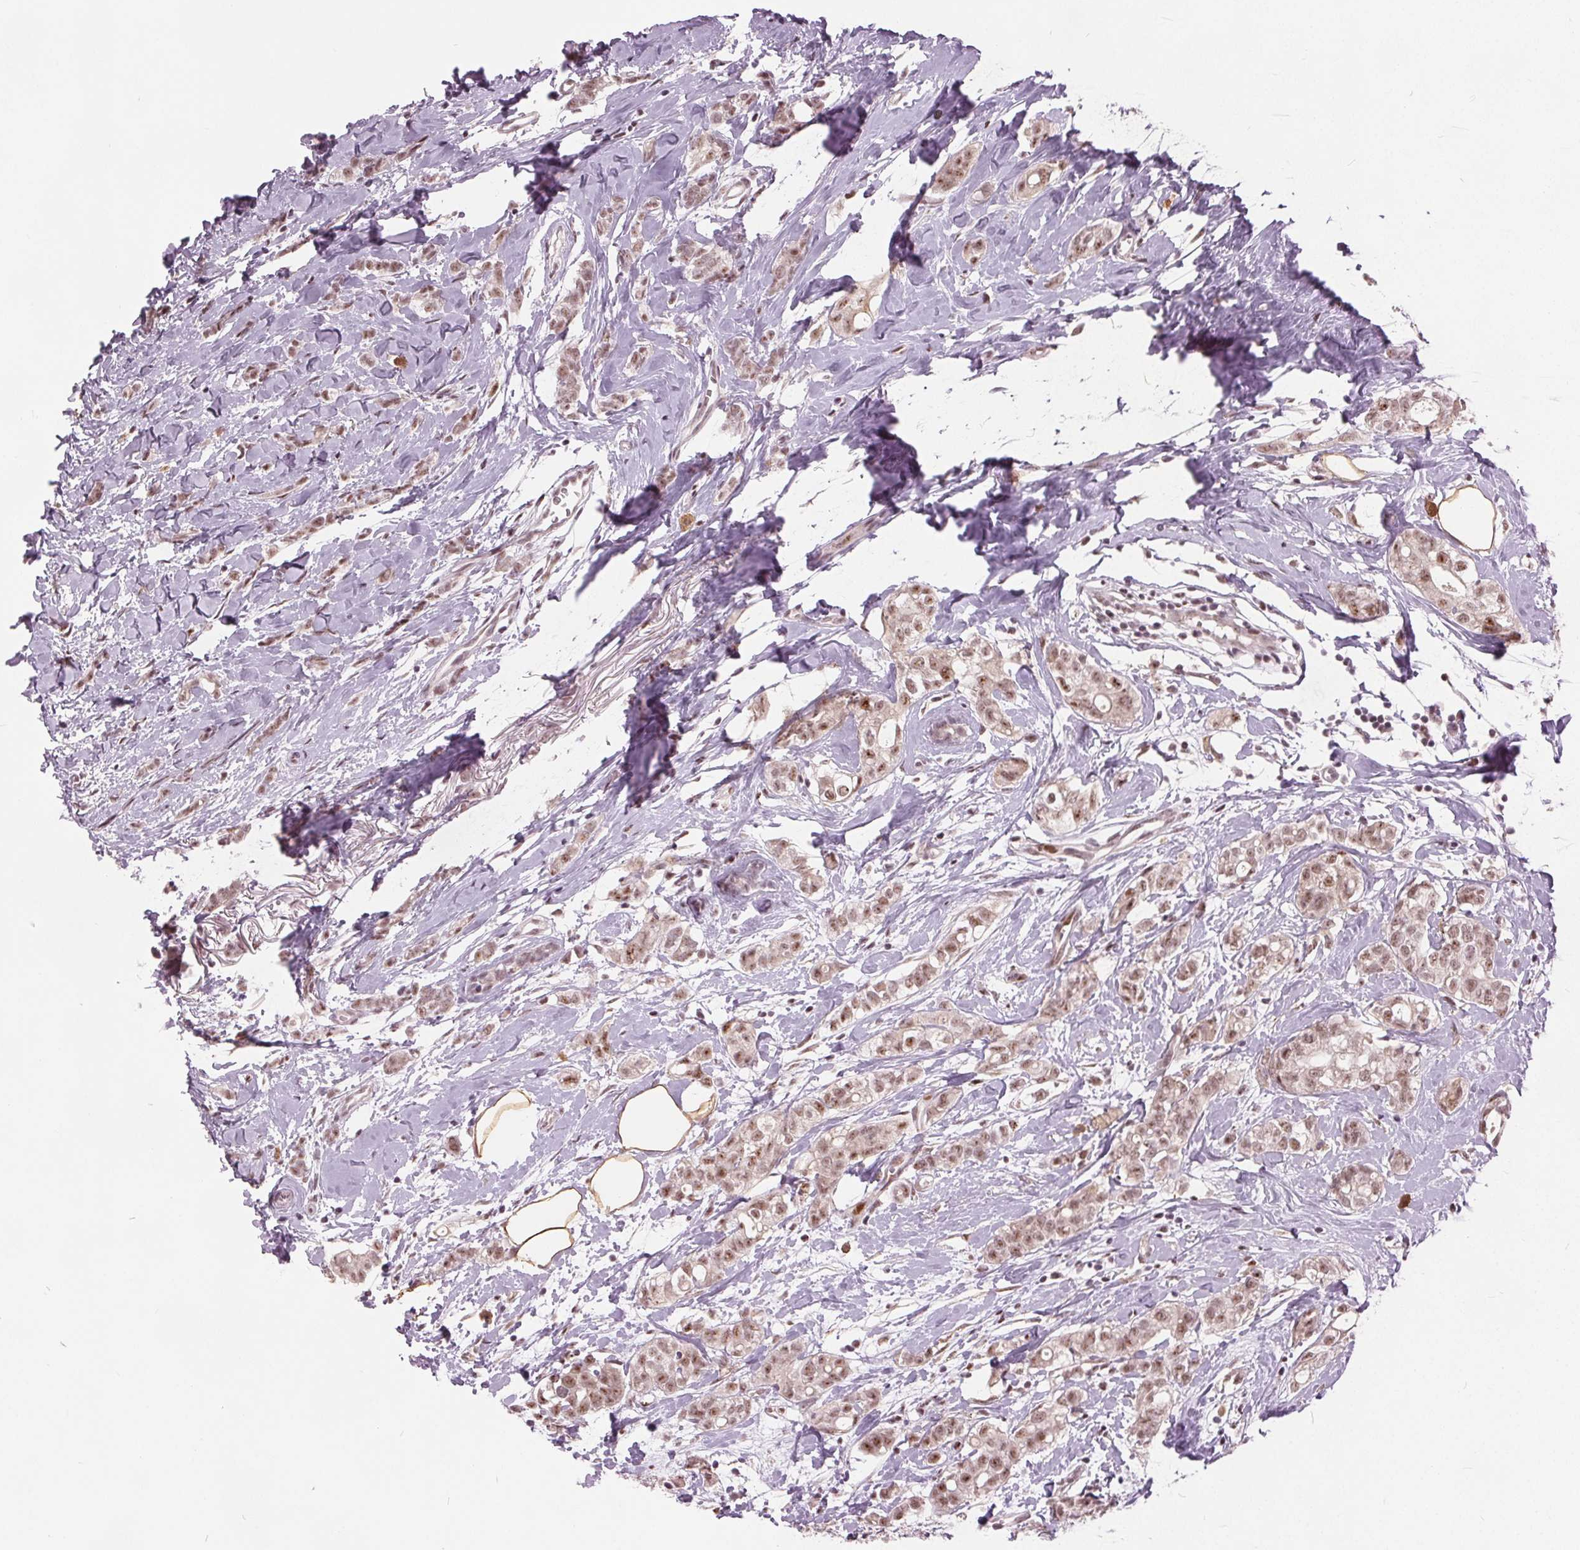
{"staining": {"intensity": "moderate", "quantity": ">75%", "location": "nuclear"}, "tissue": "breast cancer", "cell_type": "Tumor cells", "image_type": "cancer", "snomed": [{"axis": "morphology", "description": "Duct carcinoma"}, {"axis": "topography", "description": "Breast"}], "caption": "Brown immunohistochemical staining in breast infiltrating ductal carcinoma shows moderate nuclear positivity in about >75% of tumor cells.", "gene": "TTC34", "patient": {"sex": "female", "age": 40}}